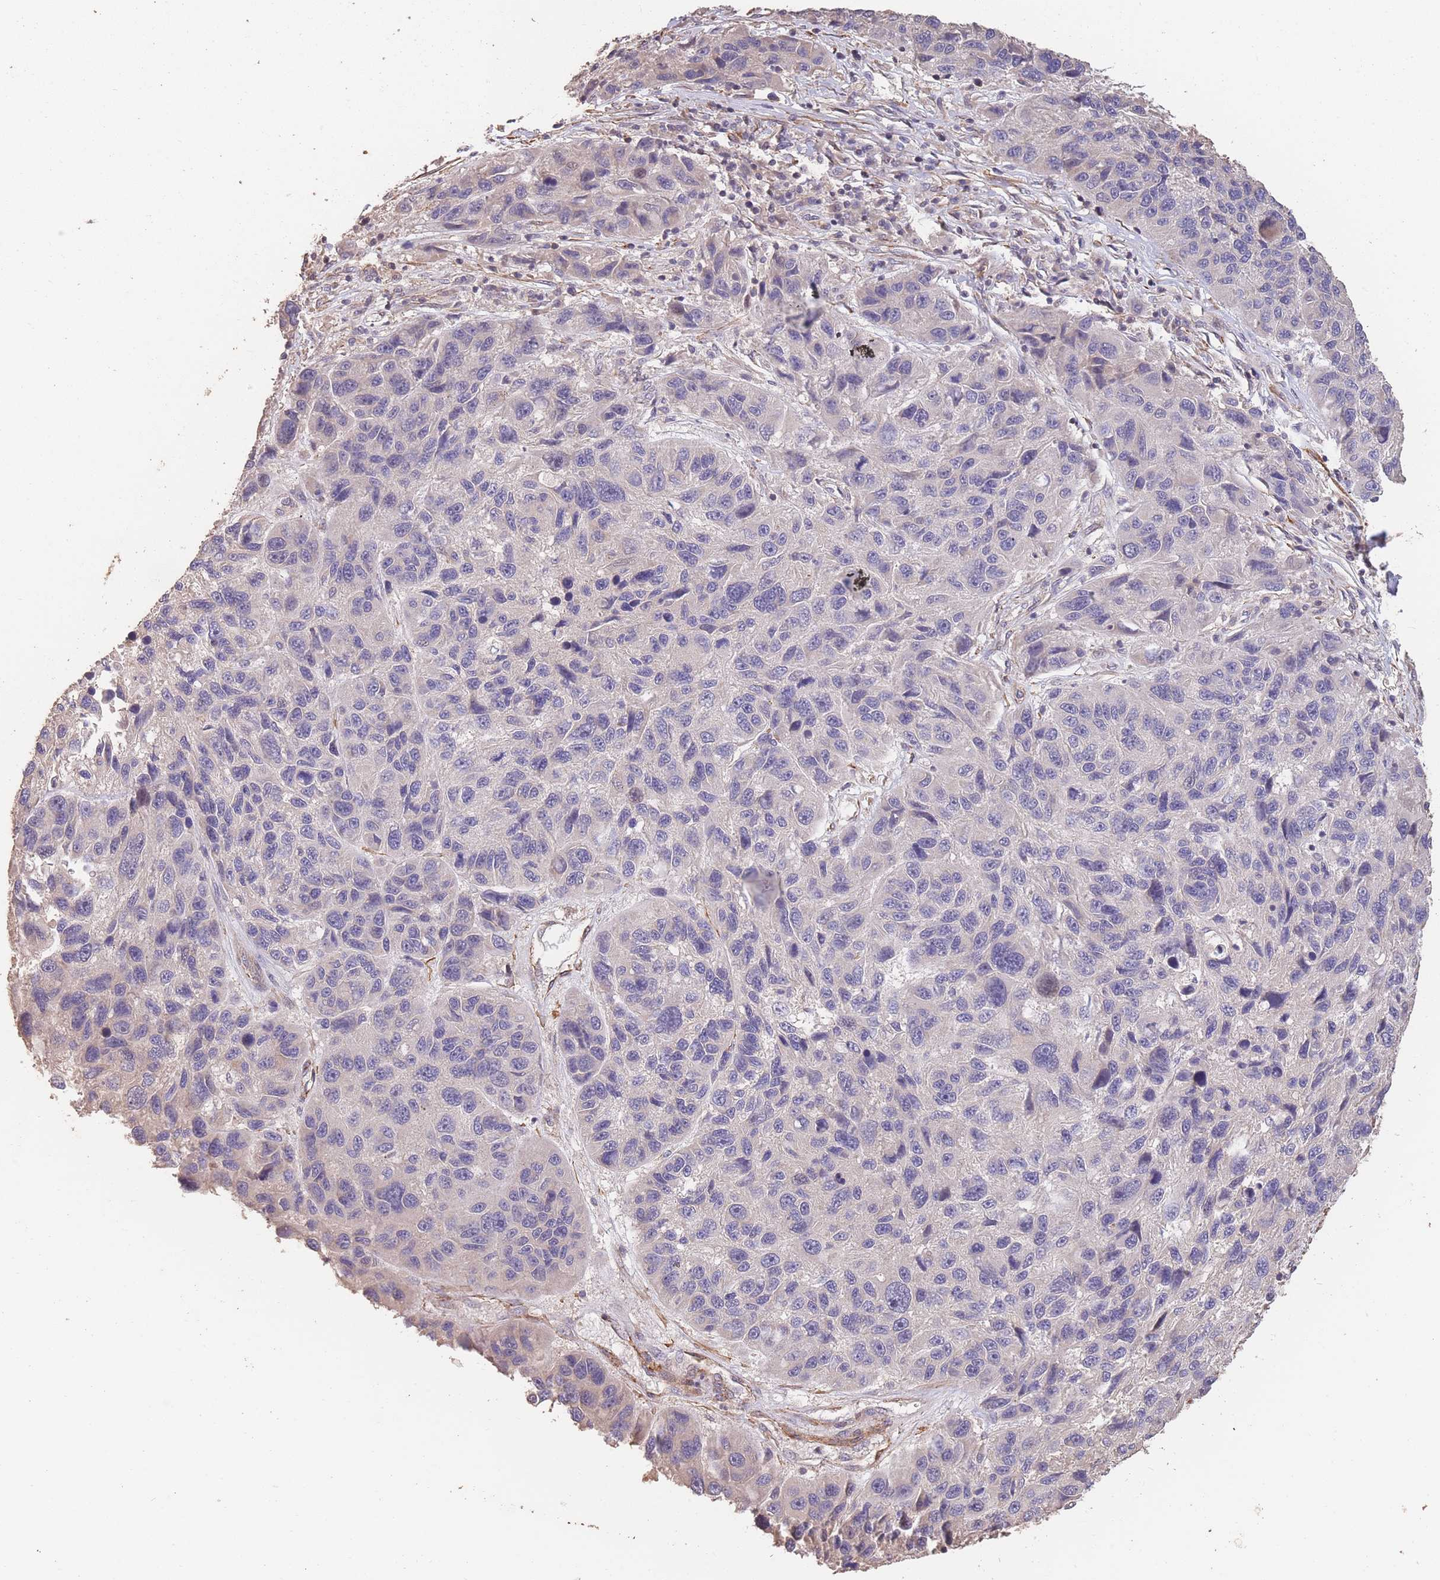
{"staining": {"intensity": "negative", "quantity": "none", "location": "none"}, "tissue": "melanoma", "cell_type": "Tumor cells", "image_type": "cancer", "snomed": [{"axis": "morphology", "description": "Malignant melanoma, NOS"}, {"axis": "topography", "description": "Skin"}], "caption": "Tumor cells are negative for protein expression in human malignant melanoma. (Brightfield microscopy of DAB IHC at high magnification).", "gene": "NLRC4", "patient": {"sex": "male", "age": 53}}